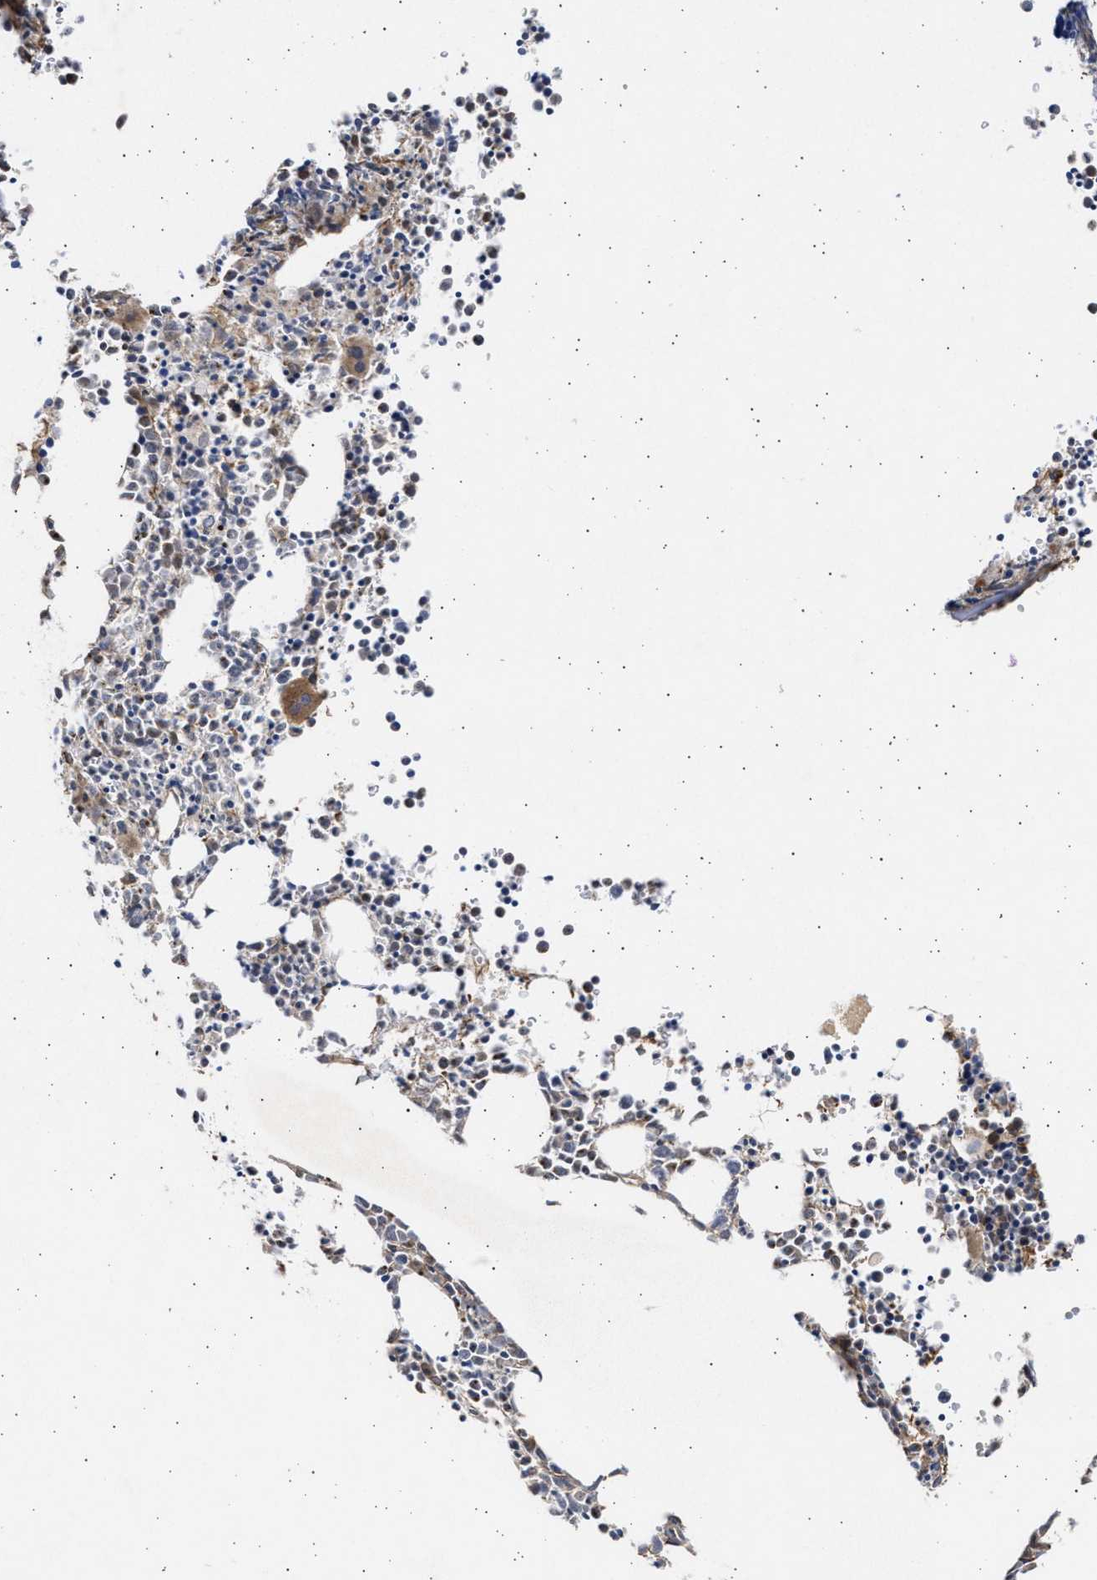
{"staining": {"intensity": "moderate", "quantity": ">75%", "location": "cytoplasmic/membranous"}, "tissue": "bone marrow", "cell_type": "Hematopoietic cells", "image_type": "normal", "snomed": [{"axis": "morphology", "description": "Normal tissue, NOS"}, {"axis": "morphology", "description": "Inflammation, NOS"}, {"axis": "topography", "description": "Bone marrow"}], "caption": "A brown stain labels moderate cytoplasmic/membranous expression of a protein in hematopoietic cells of unremarkable bone marrow.", "gene": "TTC19", "patient": {"sex": "male", "age": 31}}